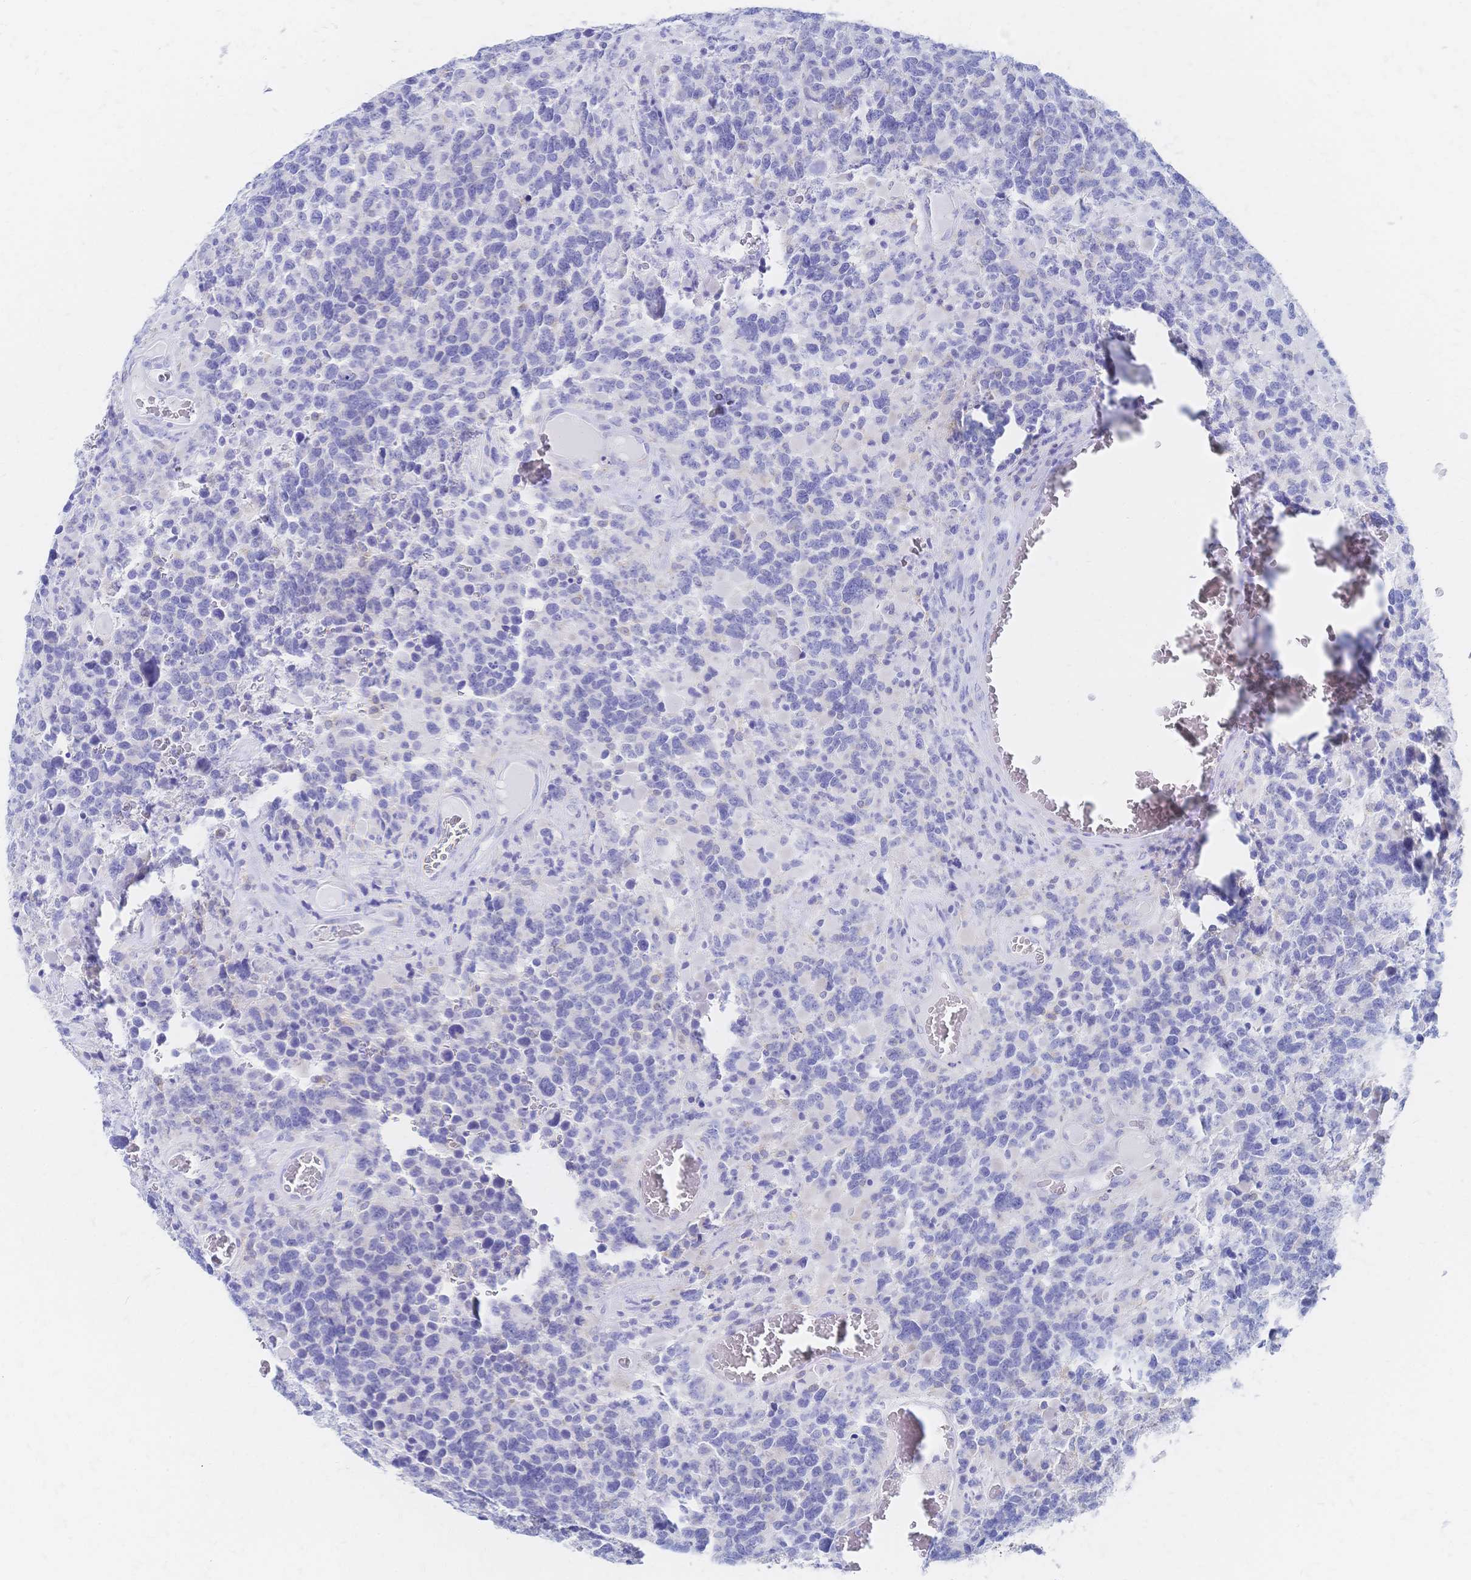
{"staining": {"intensity": "negative", "quantity": "none", "location": "none"}, "tissue": "glioma", "cell_type": "Tumor cells", "image_type": "cancer", "snomed": [{"axis": "morphology", "description": "Glioma, malignant, High grade"}, {"axis": "topography", "description": "Brain"}], "caption": "Glioma was stained to show a protein in brown. There is no significant staining in tumor cells. (DAB (3,3'-diaminobenzidine) immunohistochemistry, high magnification).", "gene": "SLC5A1", "patient": {"sex": "female", "age": 40}}